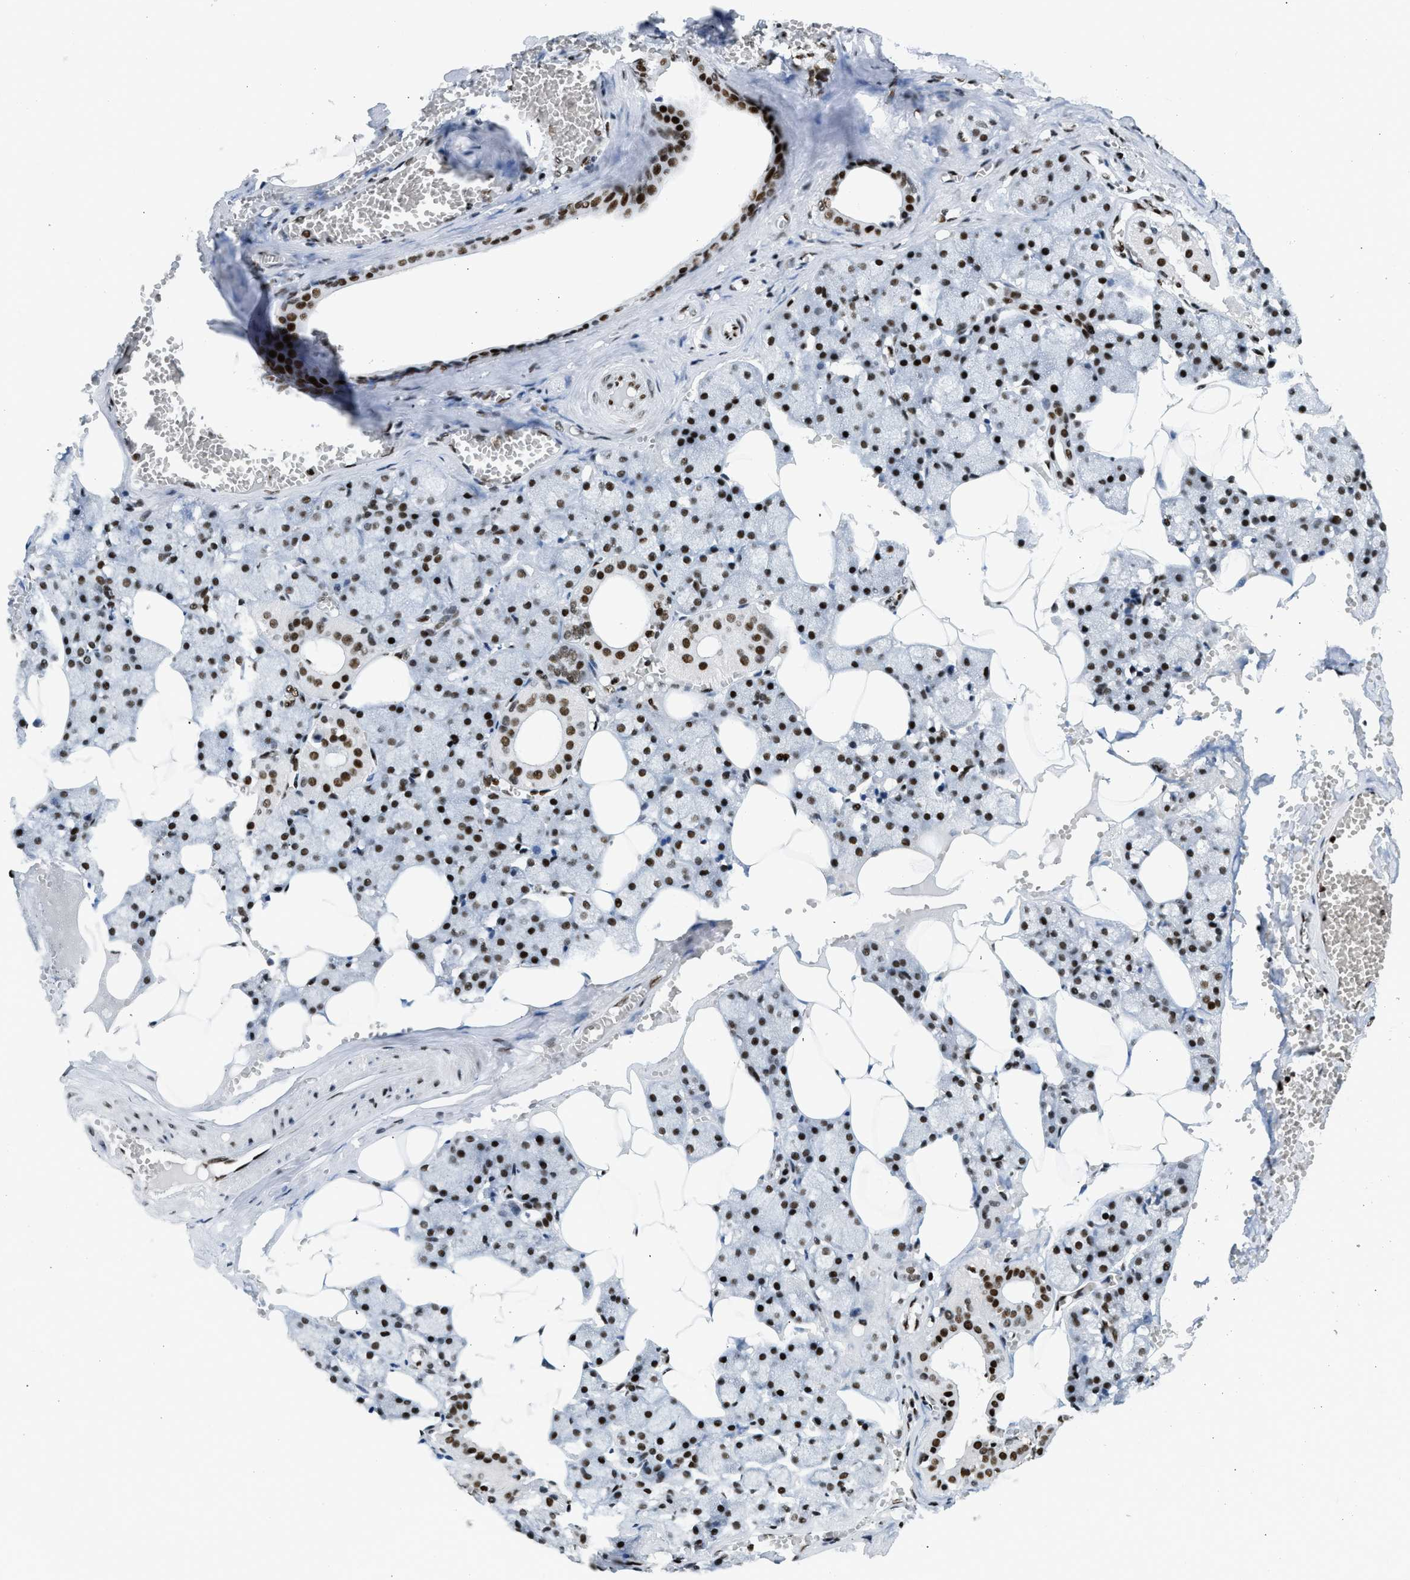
{"staining": {"intensity": "strong", "quantity": ">75%", "location": "nuclear"}, "tissue": "salivary gland", "cell_type": "Glandular cells", "image_type": "normal", "snomed": [{"axis": "morphology", "description": "Normal tissue, NOS"}, {"axis": "topography", "description": "Salivary gland"}], "caption": "A brown stain shows strong nuclear positivity of a protein in glandular cells of normal human salivary gland. The staining is performed using DAB (3,3'-diaminobenzidine) brown chromogen to label protein expression. The nuclei are counter-stained blue using hematoxylin.", "gene": "PIF1", "patient": {"sex": "male", "age": 62}}